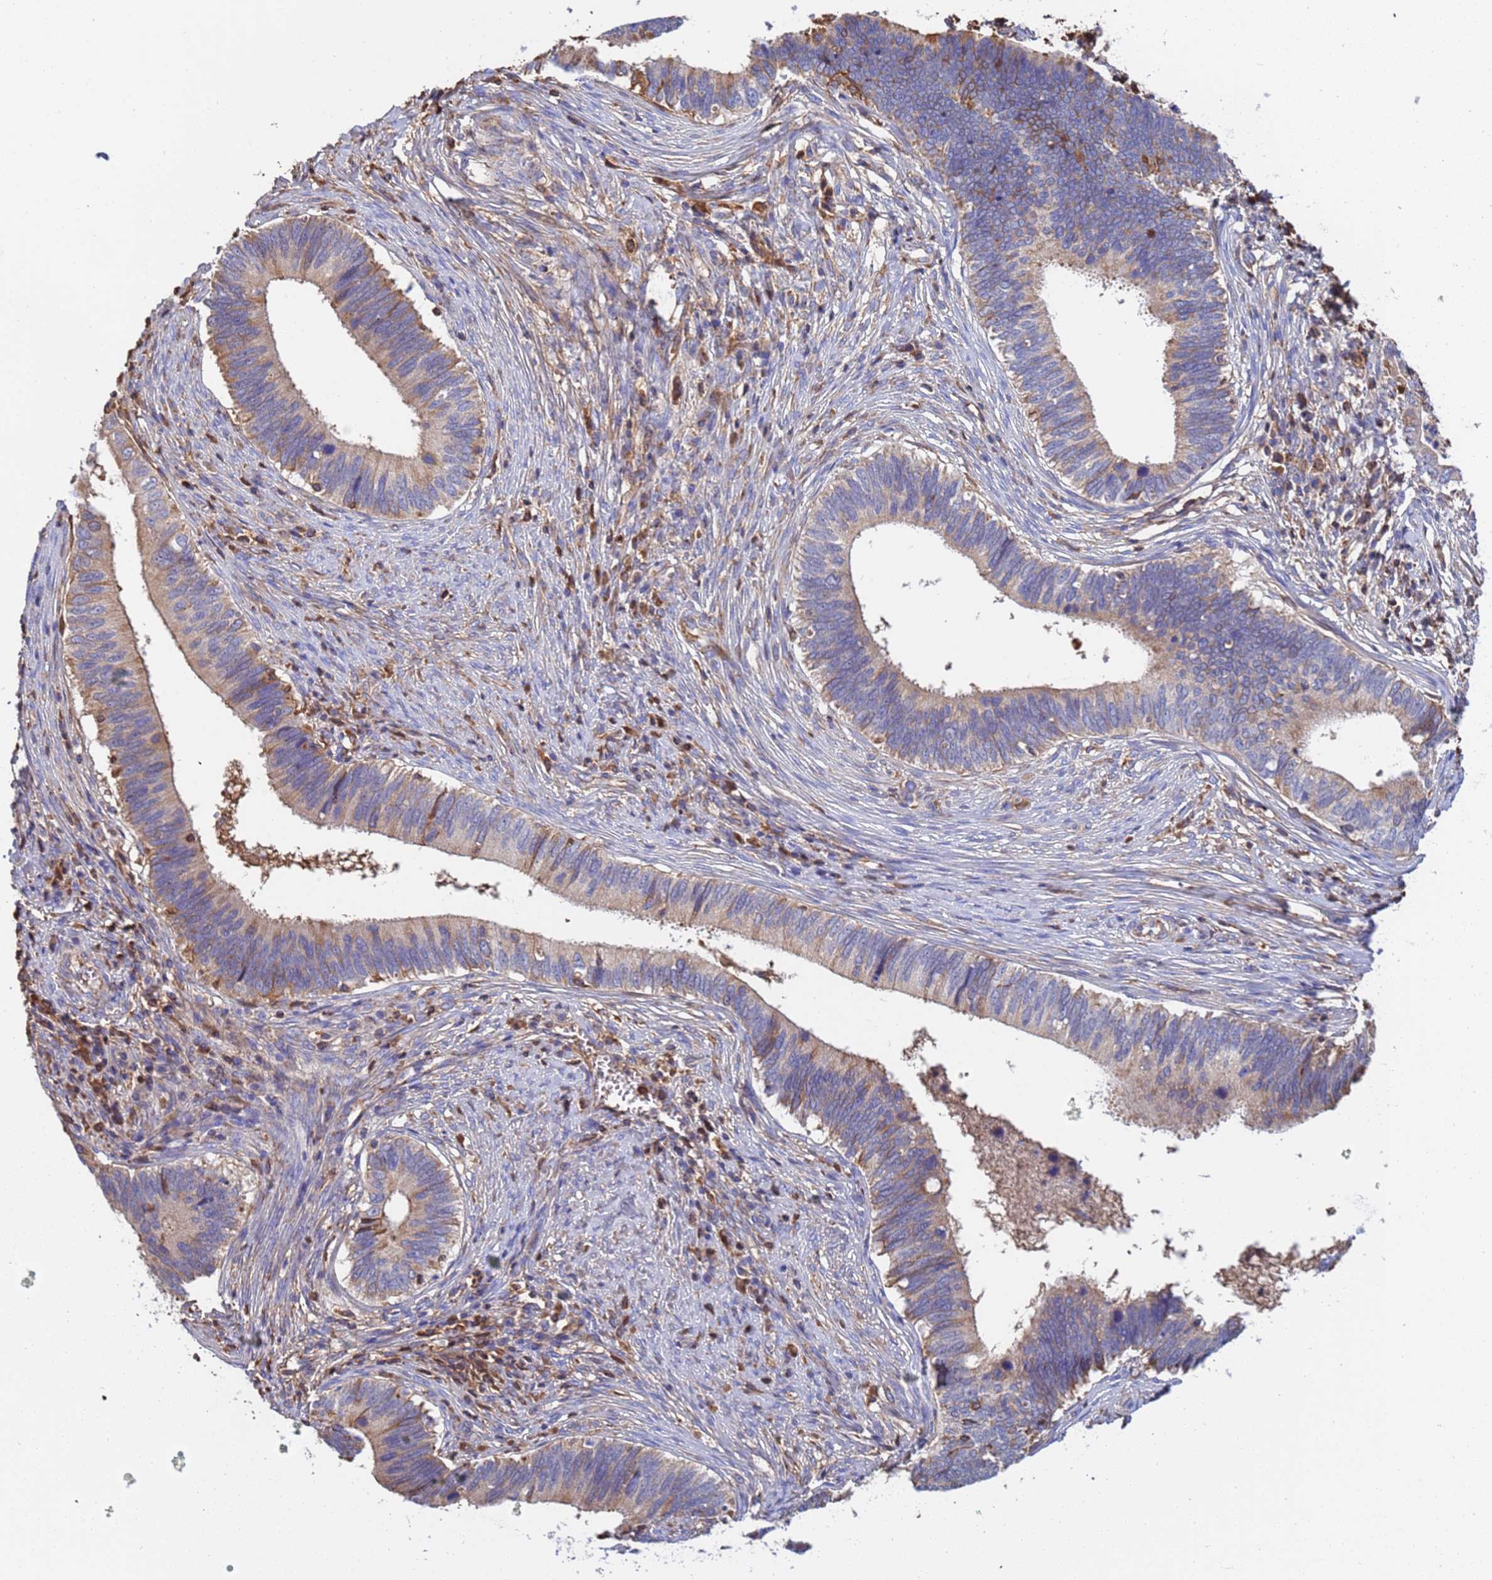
{"staining": {"intensity": "weak", "quantity": "25%-75%", "location": "cytoplasmic/membranous"}, "tissue": "cervical cancer", "cell_type": "Tumor cells", "image_type": "cancer", "snomed": [{"axis": "morphology", "description": "Adenocarcinoma, NOS"}, {"axis": "topography", "description": "Cervix"}], "caption": "A brown stain labels weak cytoplasmic/membranous staining of a protein in cervical cancer tumor cells.", "gene": "GLUD1", "patient": {"sex": "female", "age": 42}}